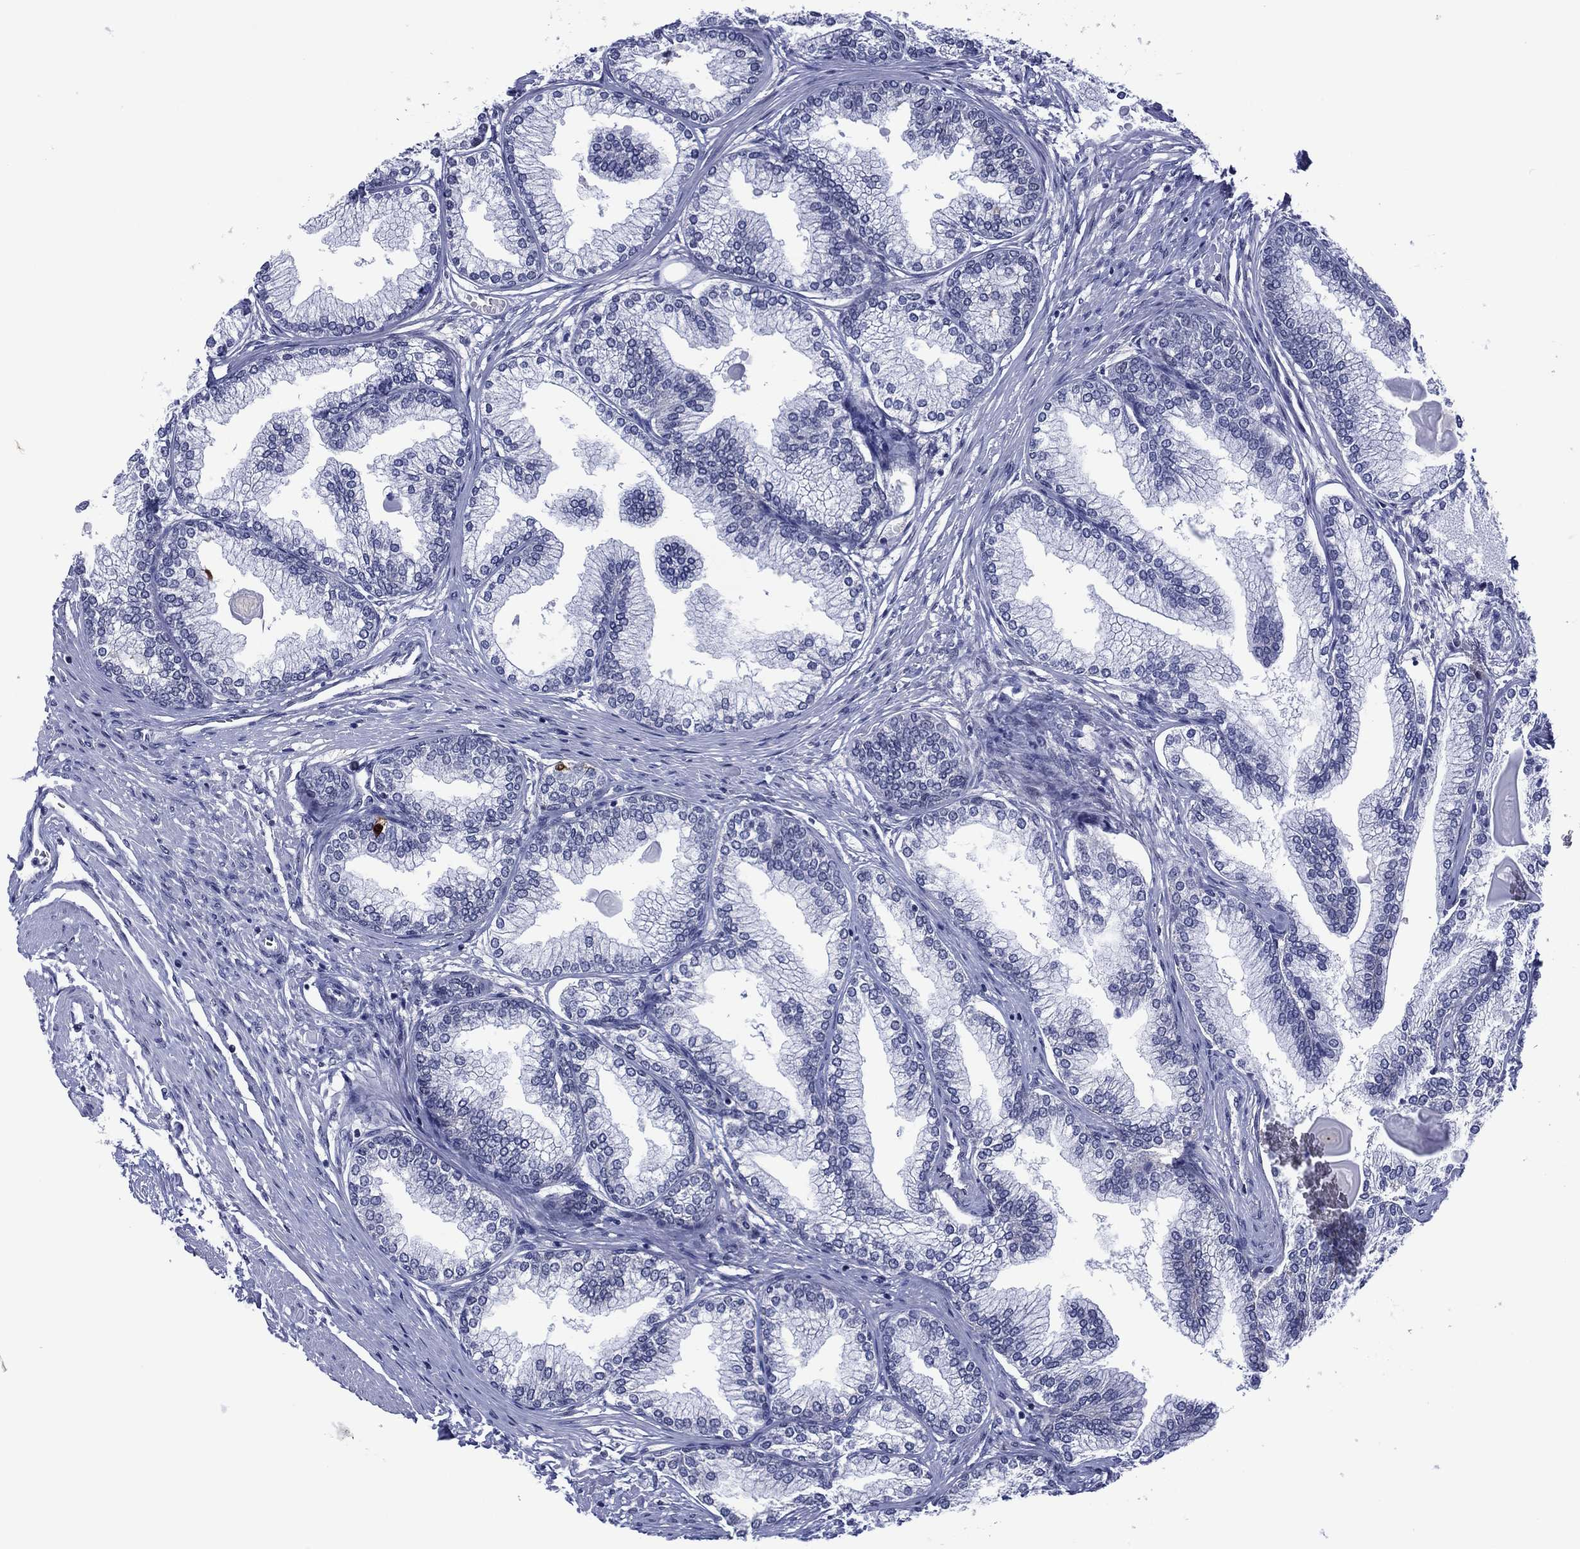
{"staining": {"intensity": "negative", "quantity": "none", "location": "none"}, "tissue": "prostate", "cell_type": "Glandular cells", "image_type": "normal", "snomed": [{"axis": "morphology", "description": "Normal tissue, NOS"}, {"axis": "topography", "description": "Prostate"}], "caption": "The histopathology image reveals no staining of glandular cells in unremarkable prostate. Nuclei are stained in blue.", "gene": "GATA6", "patient": {"sex": "male", "age": 72}}